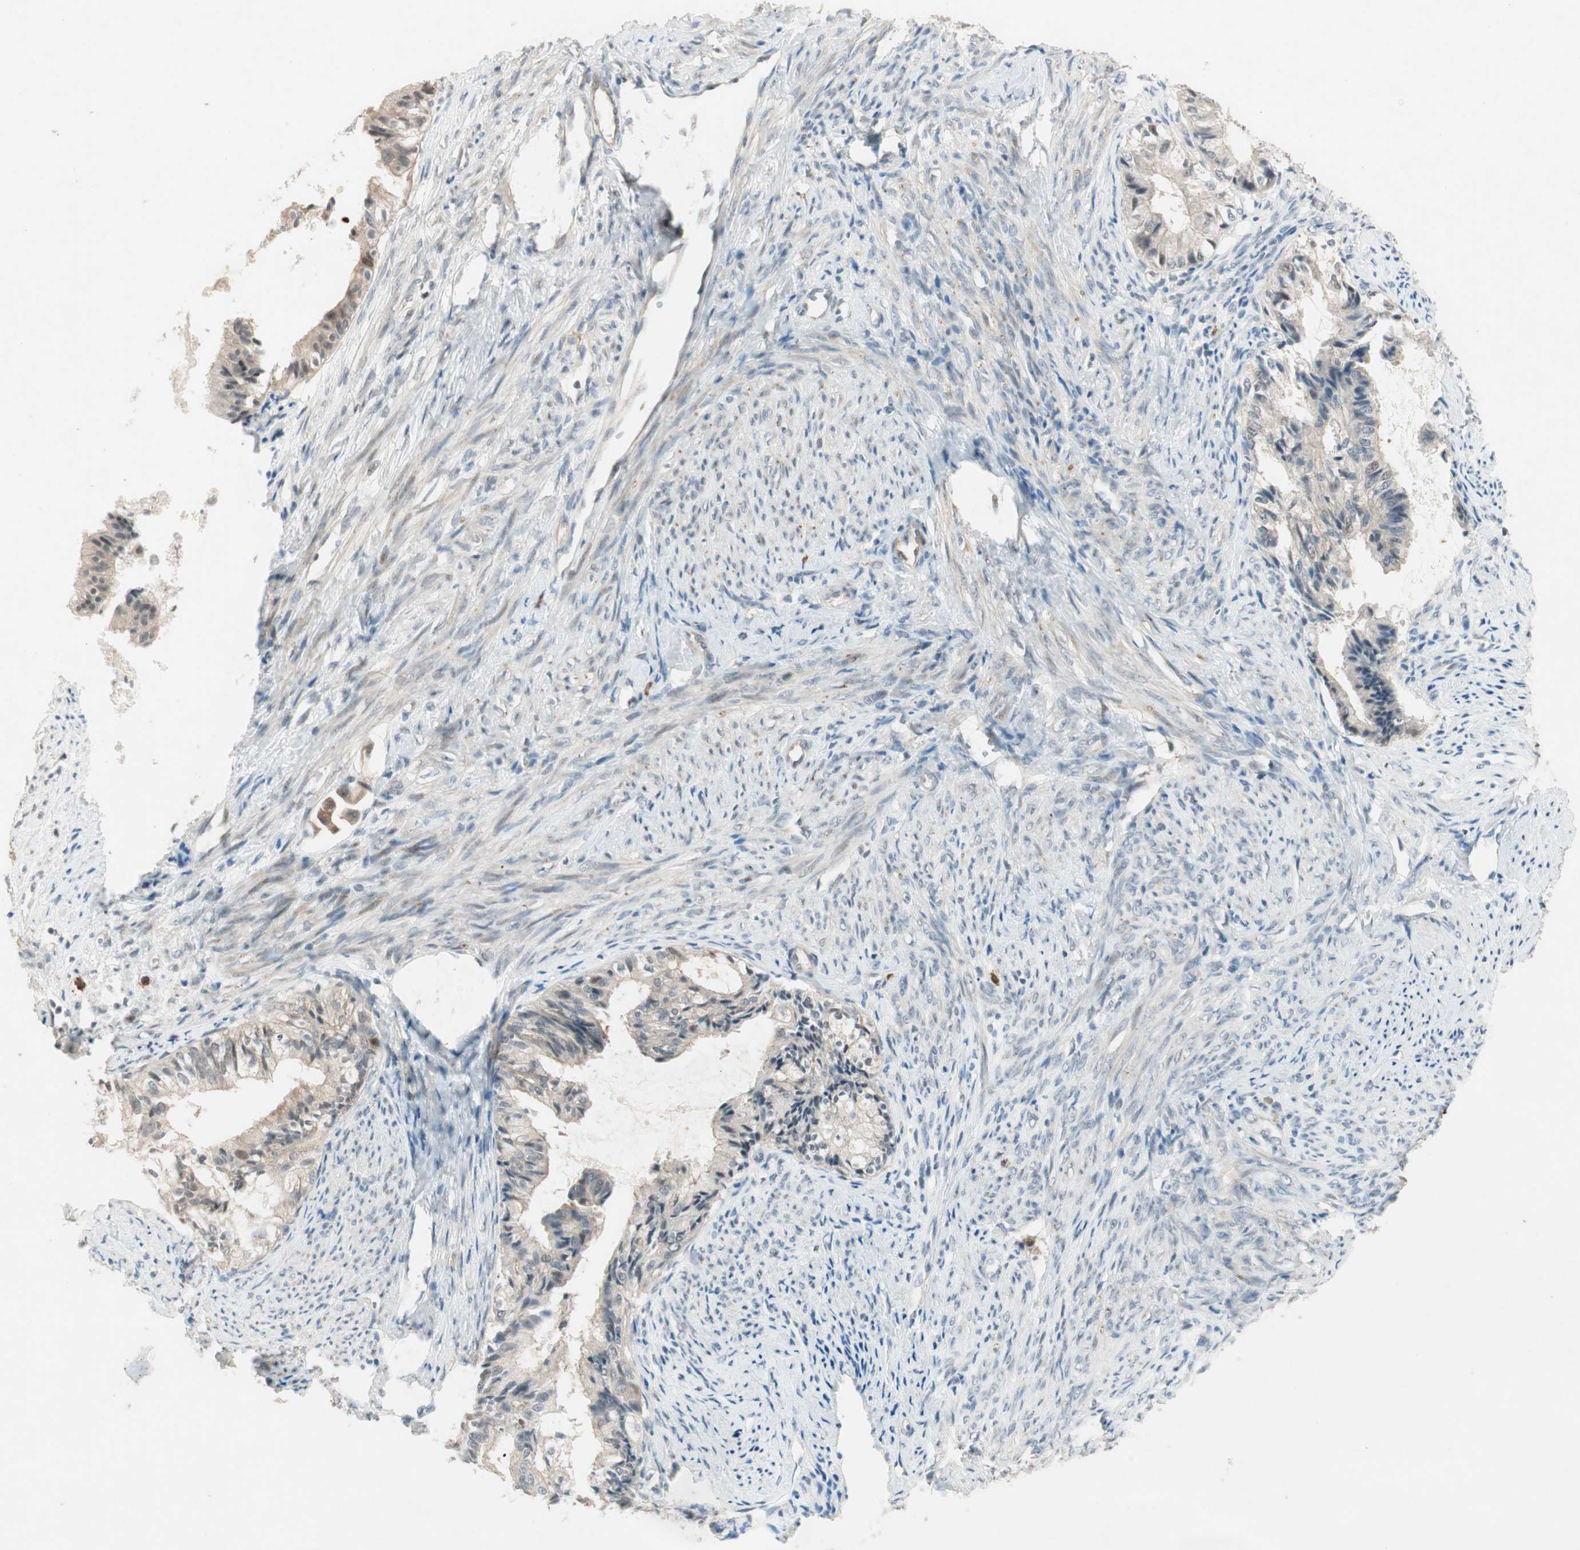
{"staining": {"intensity": "weak", "quantity": "25%-75%", "location": "cytoplasmic/membranous"}, "tissue": "cervical cancer", "cell_type": "Tumor cells", "image_type": "cancer", "snomed": [{"axis": "morphology", "description": "Normal tissue, NOS"}, {"axis": "morphology", "description": "Adenocarcinoma, NOS"}, {"axis": "topography", "description": "Cervix"}, {"axis": "topography", "description": "Endometrium"}], "caption": "The histopathology image shows immunohistochemical staining of adenocarcinoma (cervical). There is weak cytoplasmic/membranous expression is present in about 25%-75% of tumor cells. (brown staining indicates protein expression, while blue staining denotes nuclei).", "gene": "RTL6", "patient": {"sex": "female", "age": 86}}